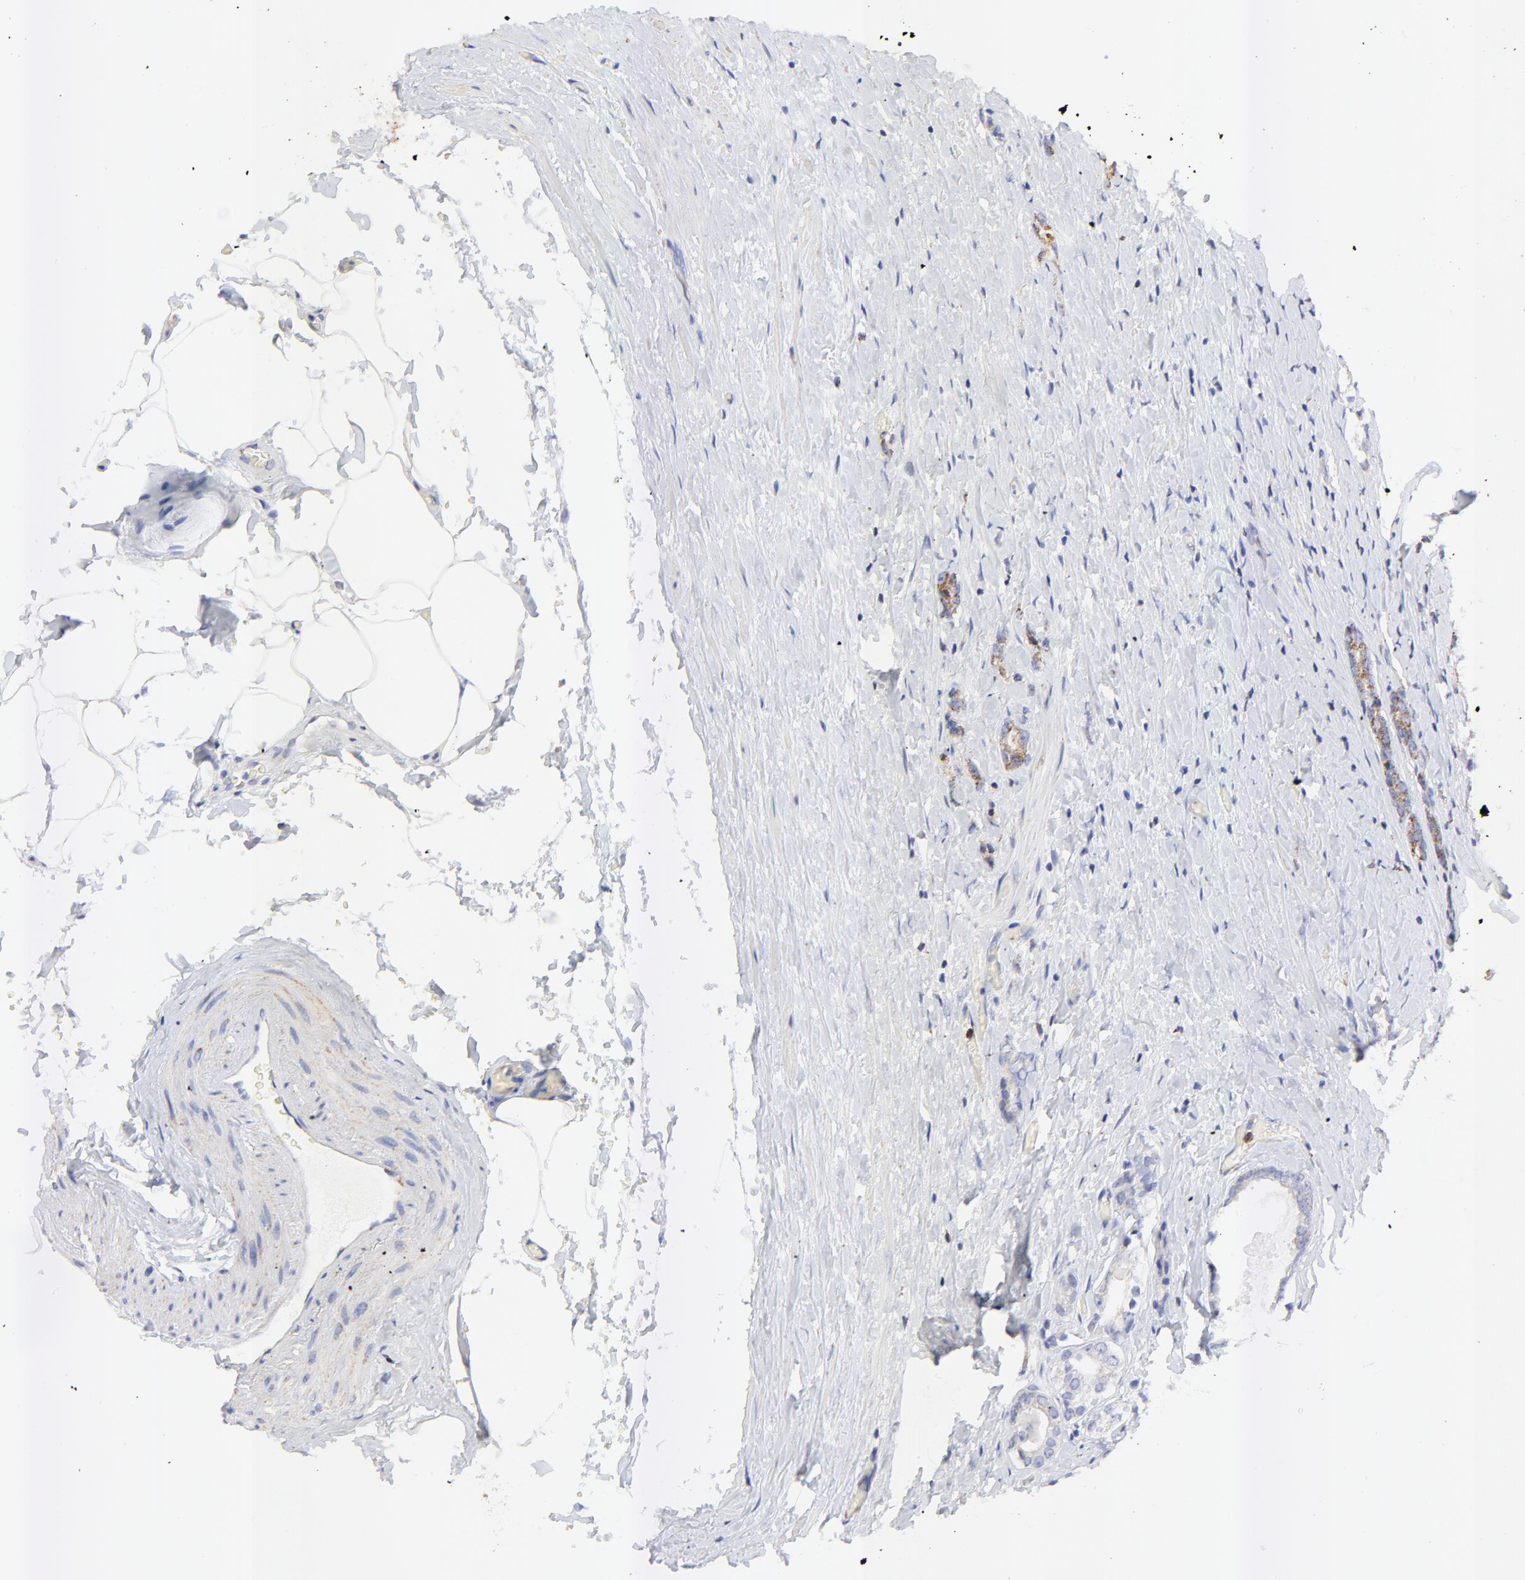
{"staining": {"intensity": "weak", "quantity": "<25%", "location": "cytoplasmic/membranous"}, "tissue": "prostate cancer", "cell_type": "Tumor cells", "image_type": "cancer", "snomed": [{"axis": "morphology", "description": "Adenocarcinoma, Medium grade"}, {"axis": "topography", "description": "Prostate"}], "caption": "Tumor cells show no significant staining in adenocarcinoma (medium-grade) (prostate). The staining is performed using DAB brown chromogen with nuclei counter-stained in using hematoxylin.", "gene": "COX4I1", "patient": {"sex": "male", "age": 59}}